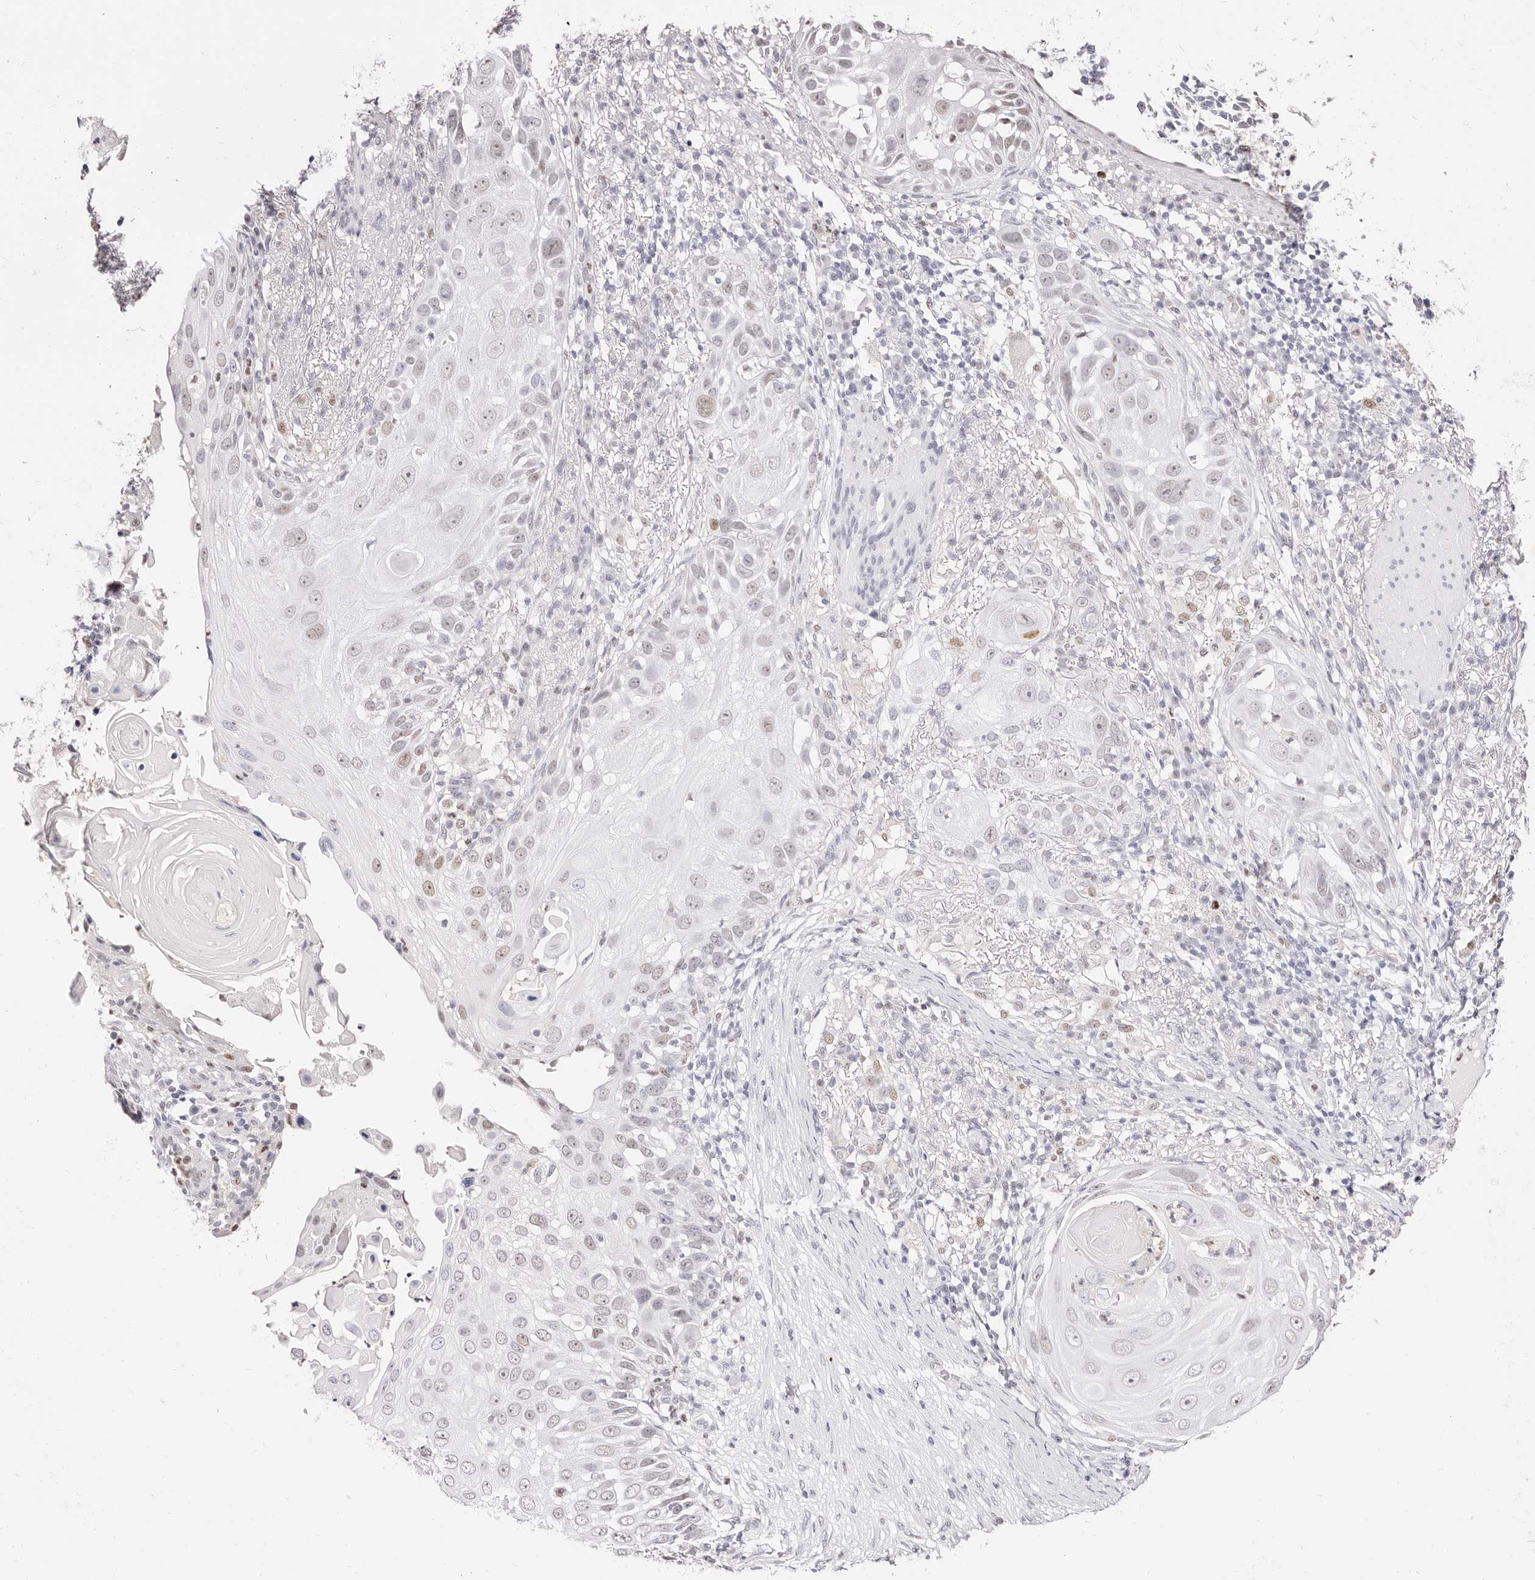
{"staining": {"intensity": "weak", "quantity": "<25%", "location": "nuclear"}, "tissue": "skin cancer", "cell_type": "Tumor cells", "image_type": "cancer", "snomed": [{"axis": "morphology", "description": "Squamous cell carcinoma, NOS"}, {"axis": "topography", "description": "Skin"}], "caption": "Skin cancer (squamous cell carcinoma) stained for a protein using IHC shows no staining tumor cells.", "gene": "TKT", "patient": {"sex": "female", "age": 44}}